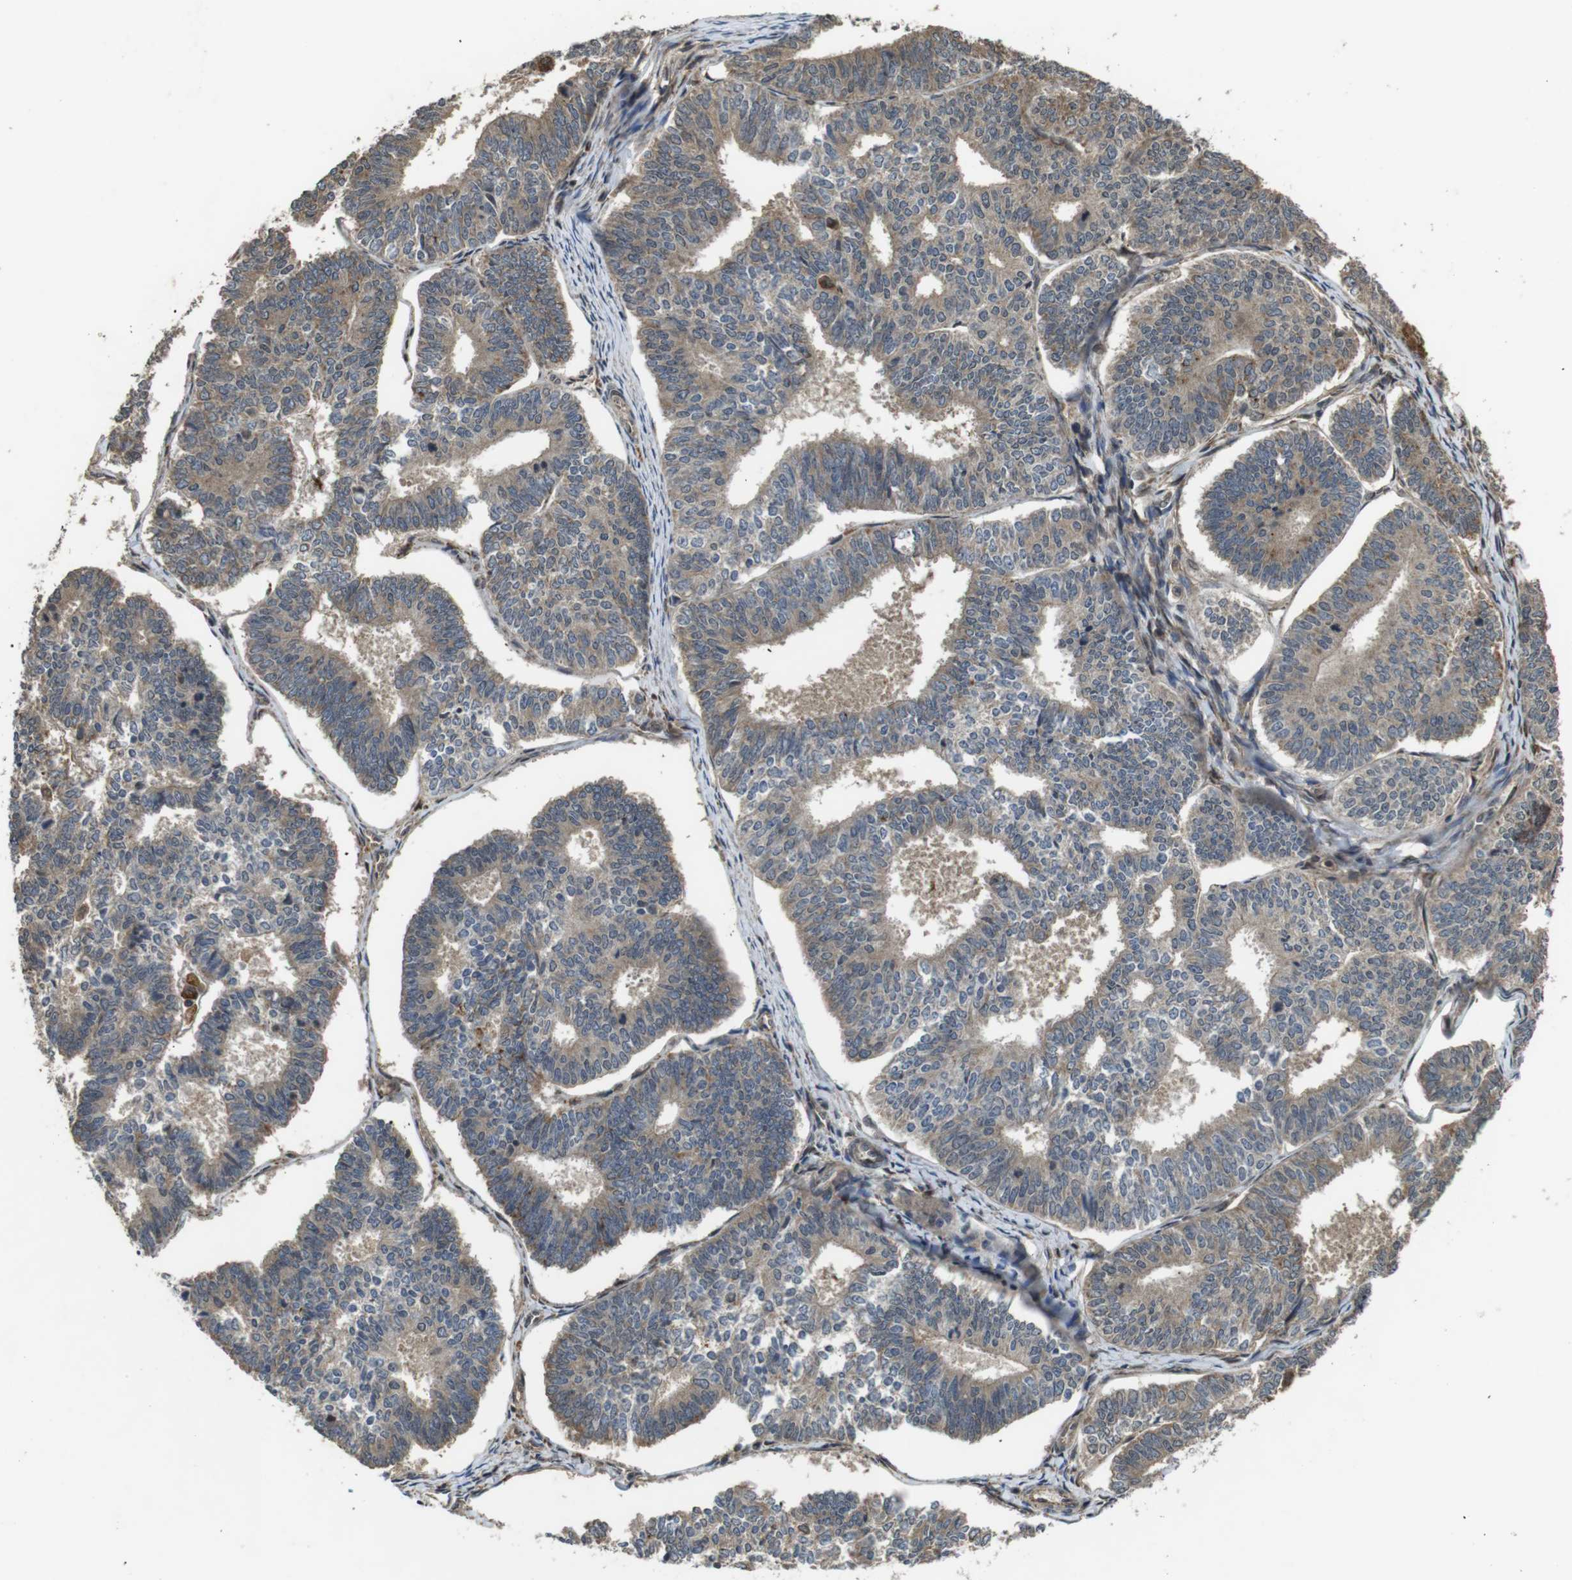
{"staining": {"intensity": "weak", "quantity": ">75%", "location": "cytoplasmic/membranous"}, "tissue": "endometrial cancer", "cell_type": "Tumor cells", "image_type": "cancer", "snomed": [{"axis": "morphology", "description": "Adenocarcinoma, NOS"}, {"axis": "topography", "description": "Endometrium"}], "caption": "A high-resolution photomicrograph shows IHC staining of endometrial cancer (adenocarcinoma), which reveals weak cytoplasmic/membranous positivity in approximately >75% of tumor cells. The staining is performed using DAB (3,3'-diaminobenzidine) brown chromogen to label protein expression. The nuclei are counter-stained blue using hematoxylin.", "gene": "FZD10", "patient": {"sex": "female", "age": 70}}